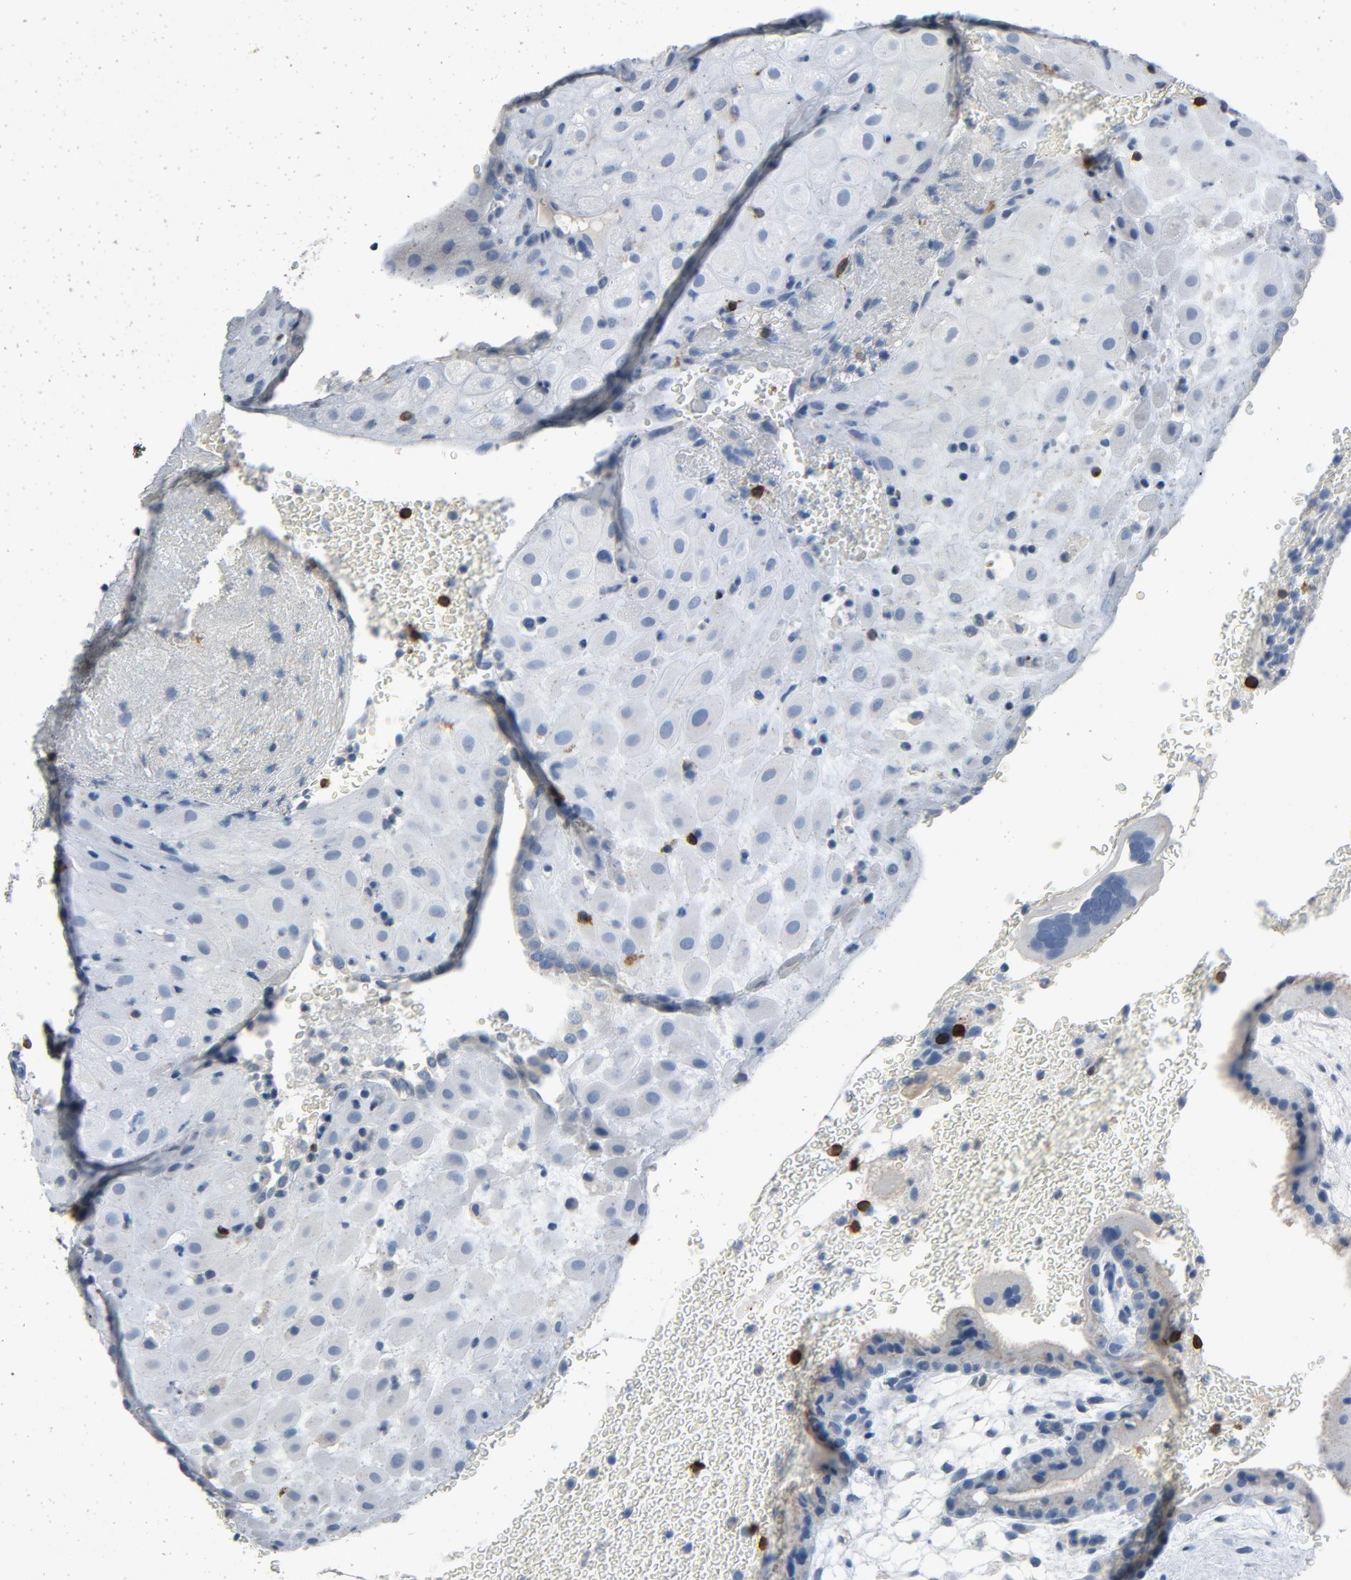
{"staining": {"intensity": "negative", "quantity": "none", "location": "none"}, "tissue": "placenta", "cell_type": "Decidual cells", "image_type": "normal", "snomed": [{"axis": "morphology", "description": "Normal tissue, NOS"}, {"axis": "topography", "description": "Placenta"}], "caption": "The image displays no significant staining in decidual cells of placenta. (Immunohistochemistry, brightfield microscopy, high magnification).", "gene": "LCK", "patient": {"sex": "female", "age": 19}}